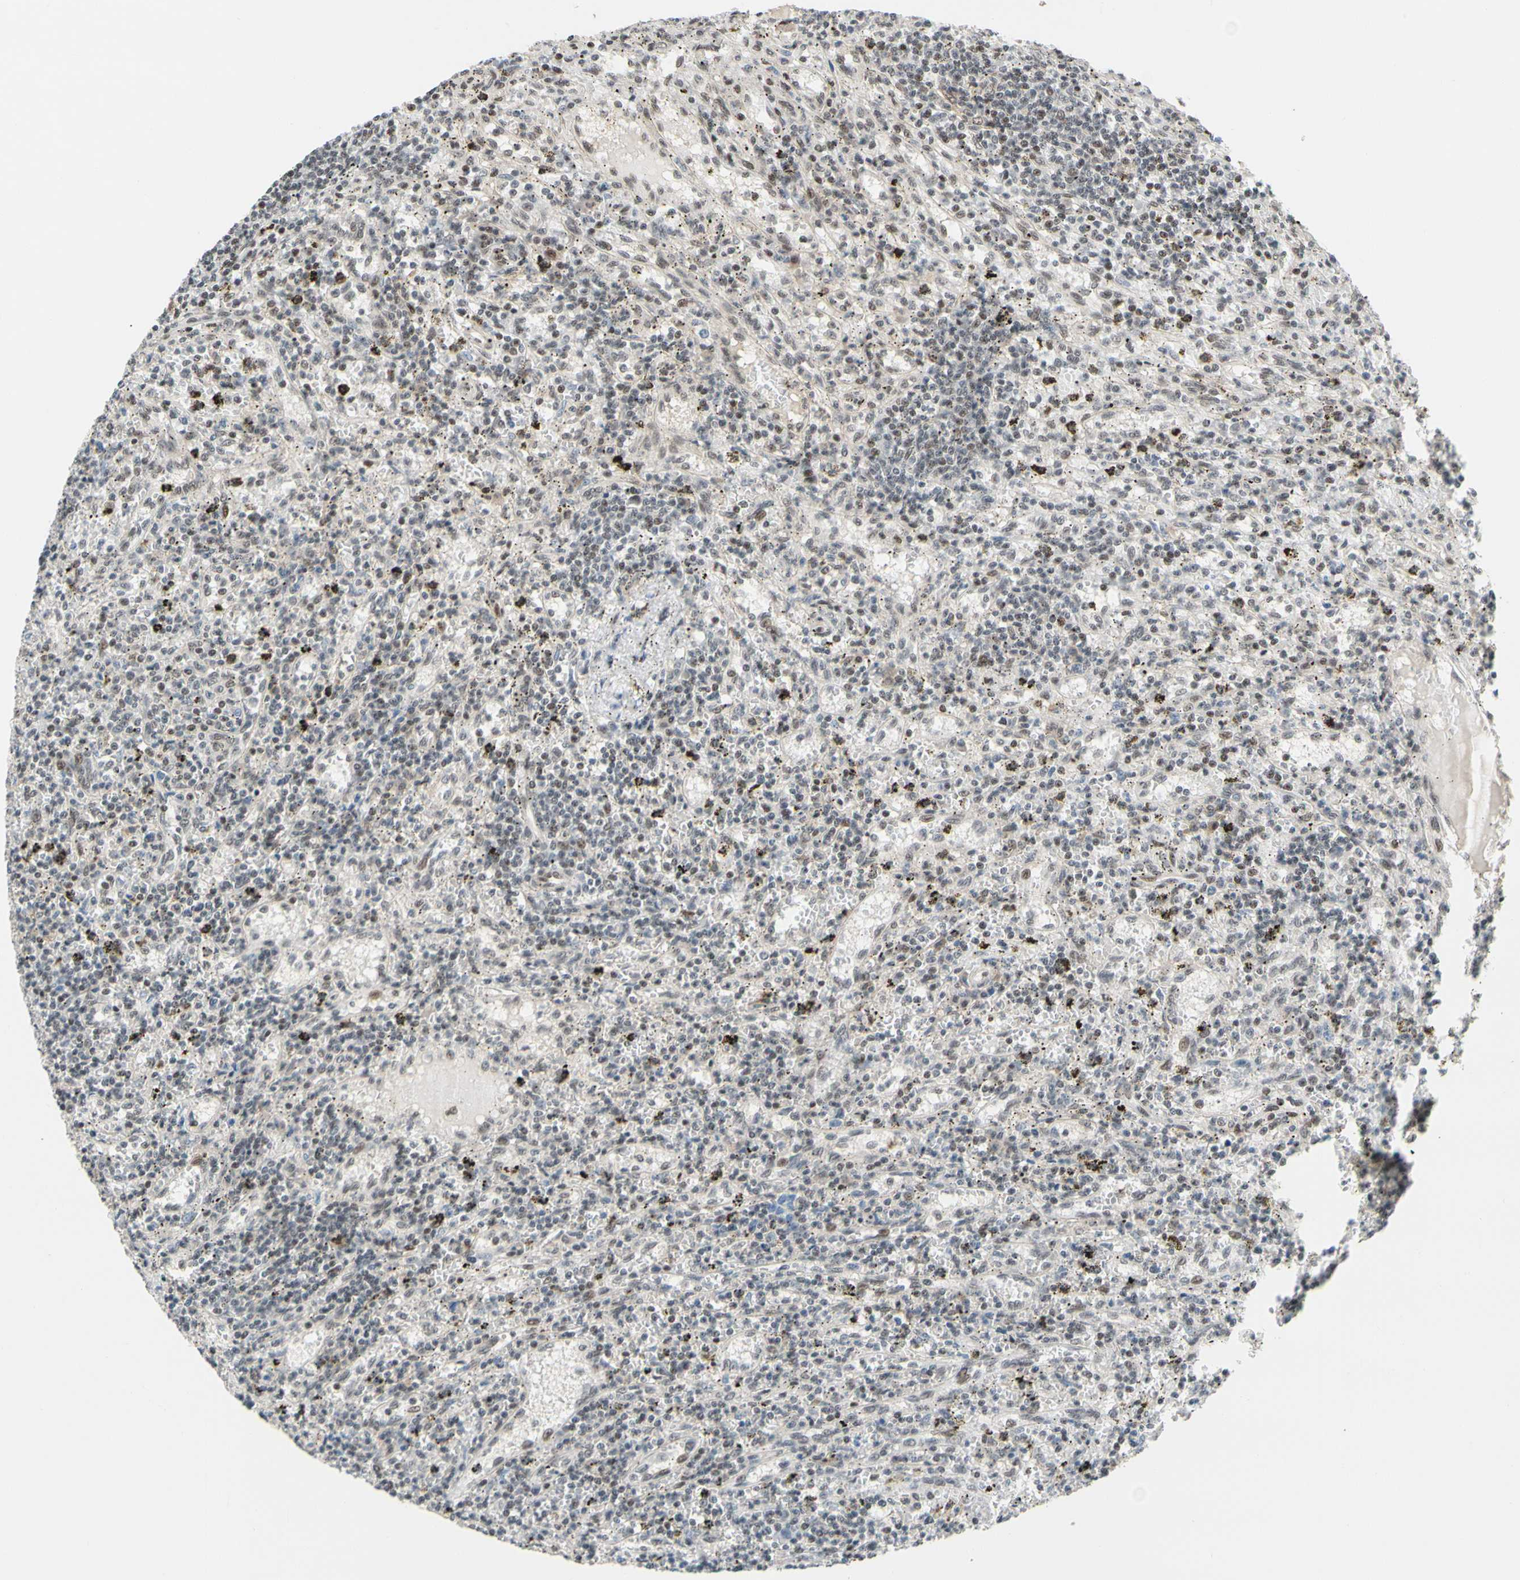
{"staining": {"intensity": "weak", "quantity": "25%-75%", "location": "nuclear"}, "tissue": "lymphoma", "cell_type": "Tumor cells", "image_type": "cancer", "snomed": [{"axis": "morphology", "description": "Malignant lymphoma, non-Hodgkin's type, Low grade"}, {"axis": "topography", "description": "Spleen"}], "caption": "The immunohistochemical stain shows weak nuclear staining in tumor cells of malignant lymphoma, non-Hodgkin's type (low-grade) tissue.", "gene": "TAF4", "patient": {"sex": "male", "age": 76}}